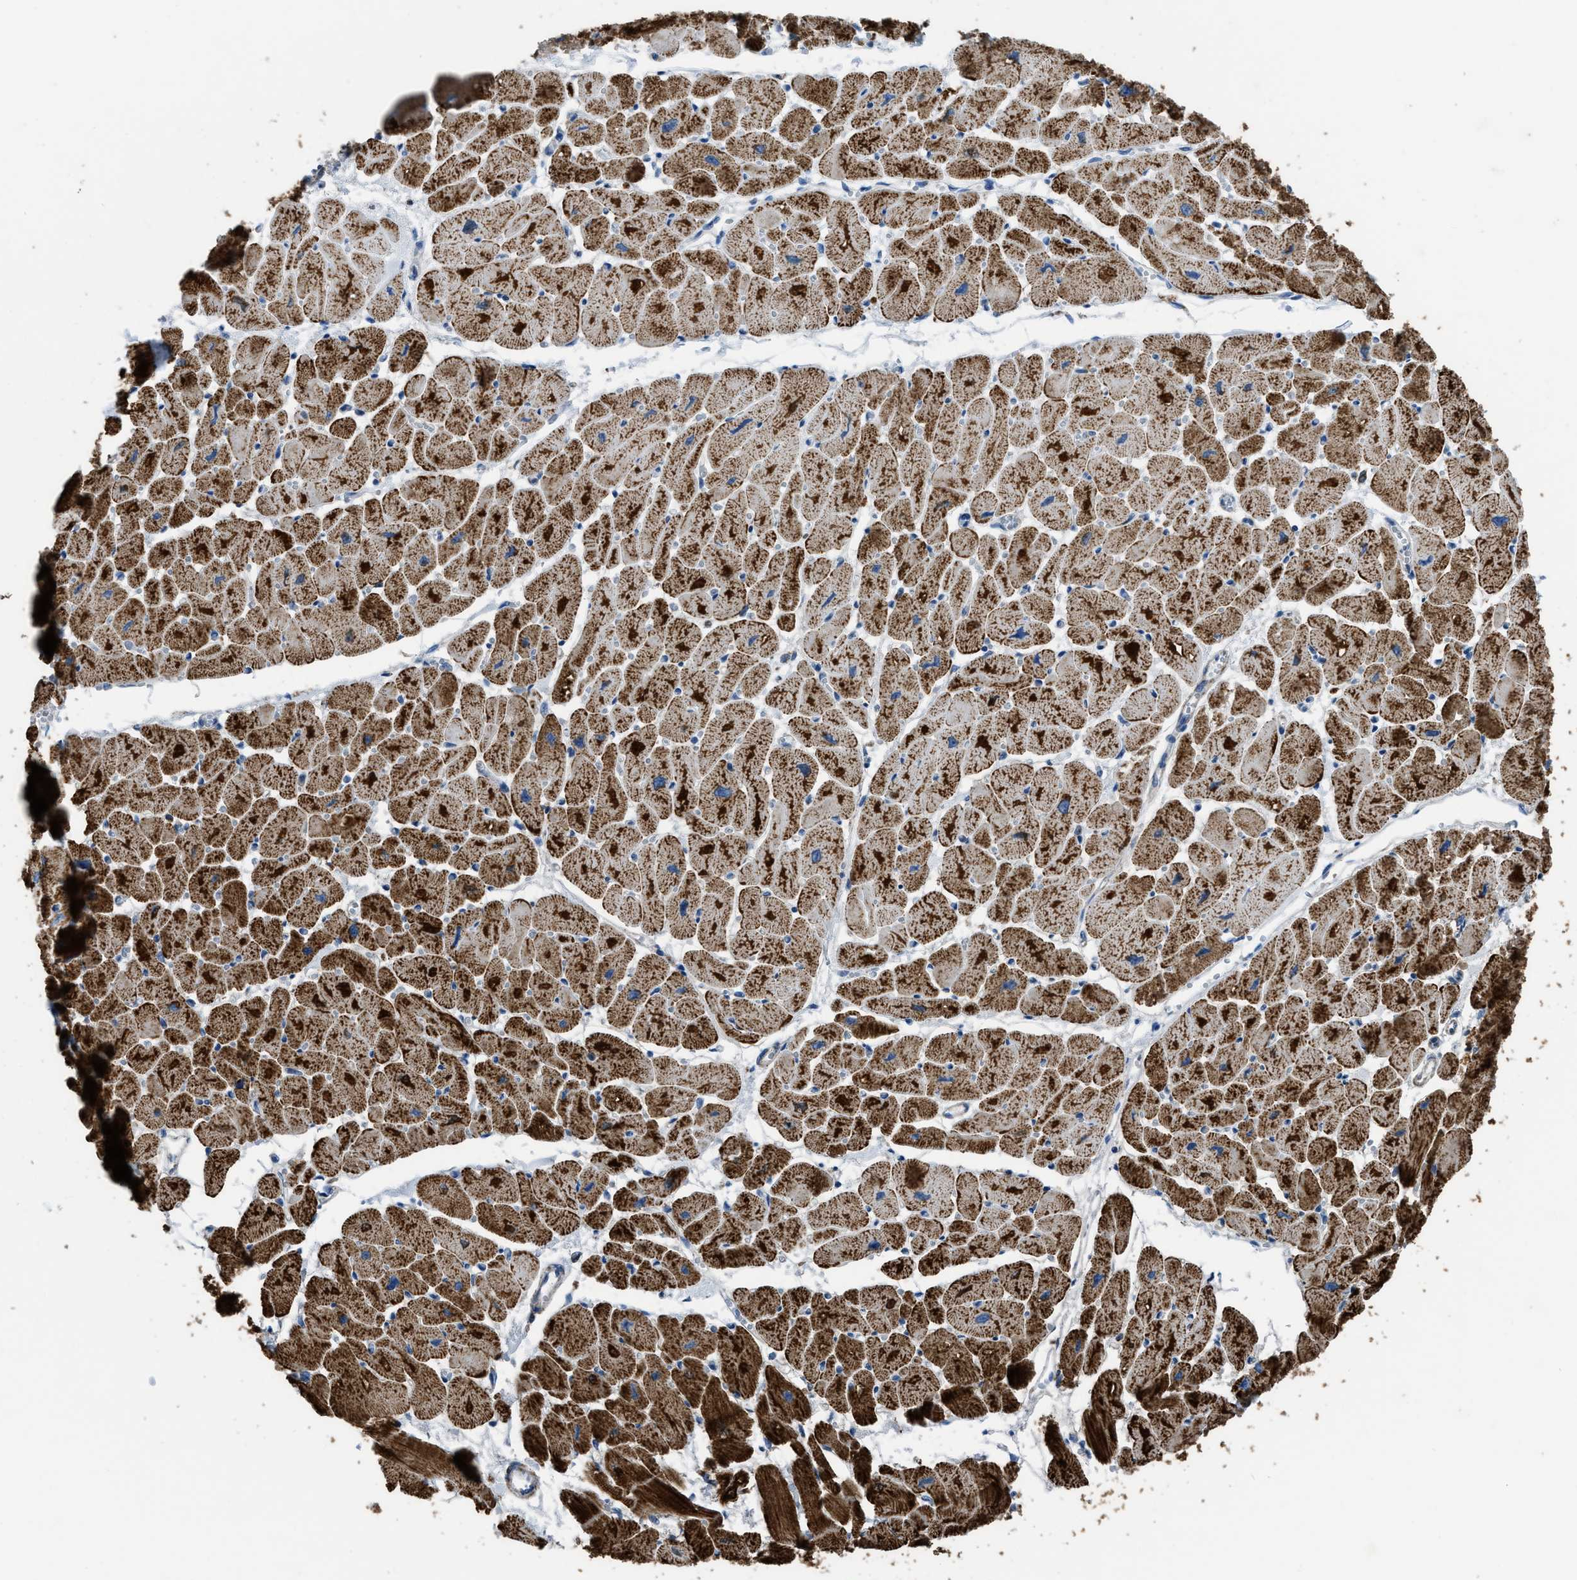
{"staining": {"intensity": "strong", "quantity": ">75%", "location": "cytoplasmic/membranous"}, "tissue": "heart muscle", "cell_type": "Cardiomyocytes", "image_type": "normal", "snomed": [{"axis": "morphology", "description": "Normal tissue, NOS"}, {"axis": "topography", "description": "Heart"}], "caption": "IHC staining of benign heart muscle, which shows high levels of strong cytoplasmic/membranous expression in about >75% of cardiomyocytes indicating strong cytoplasmic/membranous protein expression. The staining was performed using DAB (brown) for protein detection and nuclei were counterstained in hematoxylin (blue).", "gene": "ETFB", "patient": {"sex": "female", "age": 54}}